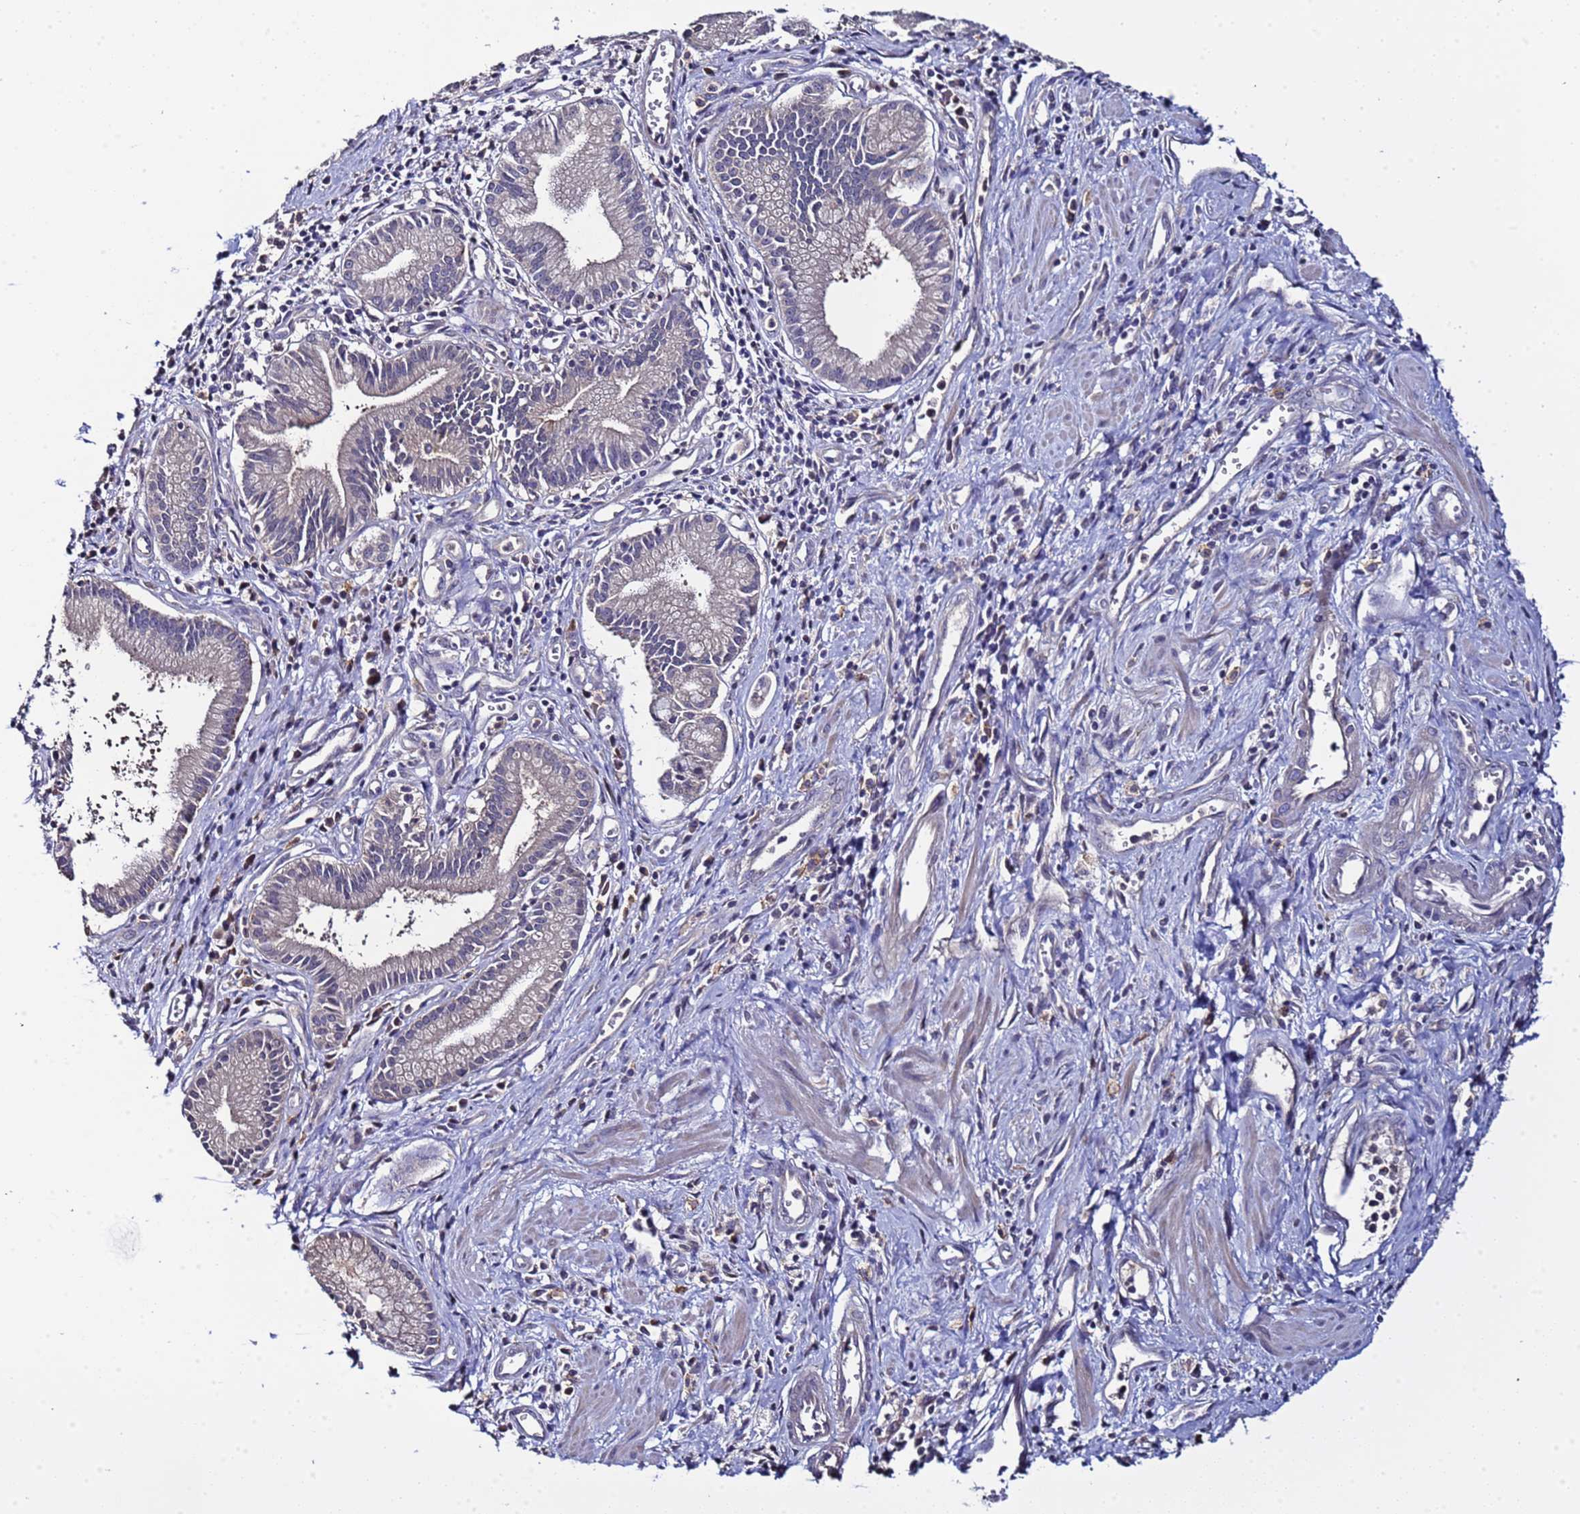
{"staining": {"intensity": "negative", "quantity": "none", "location": "none"}, "tissue": "pancreatic cancer", "cell_type": "Tumor cells", "image_type": "cancer", "snomed": [{"axis": "morphology", "description": "Adenocarcinoma, NOS"}, {"axis": "topography", "description": "Pancreas"}], "caption": "An IHC micrograph of pancreatic adenocarcinoma is shown. There is no staining in tumor cells of pancreatic adenocarcinoma.", "gene": "ELMOD2", "patient": {"sex": "male", "age": 78}}